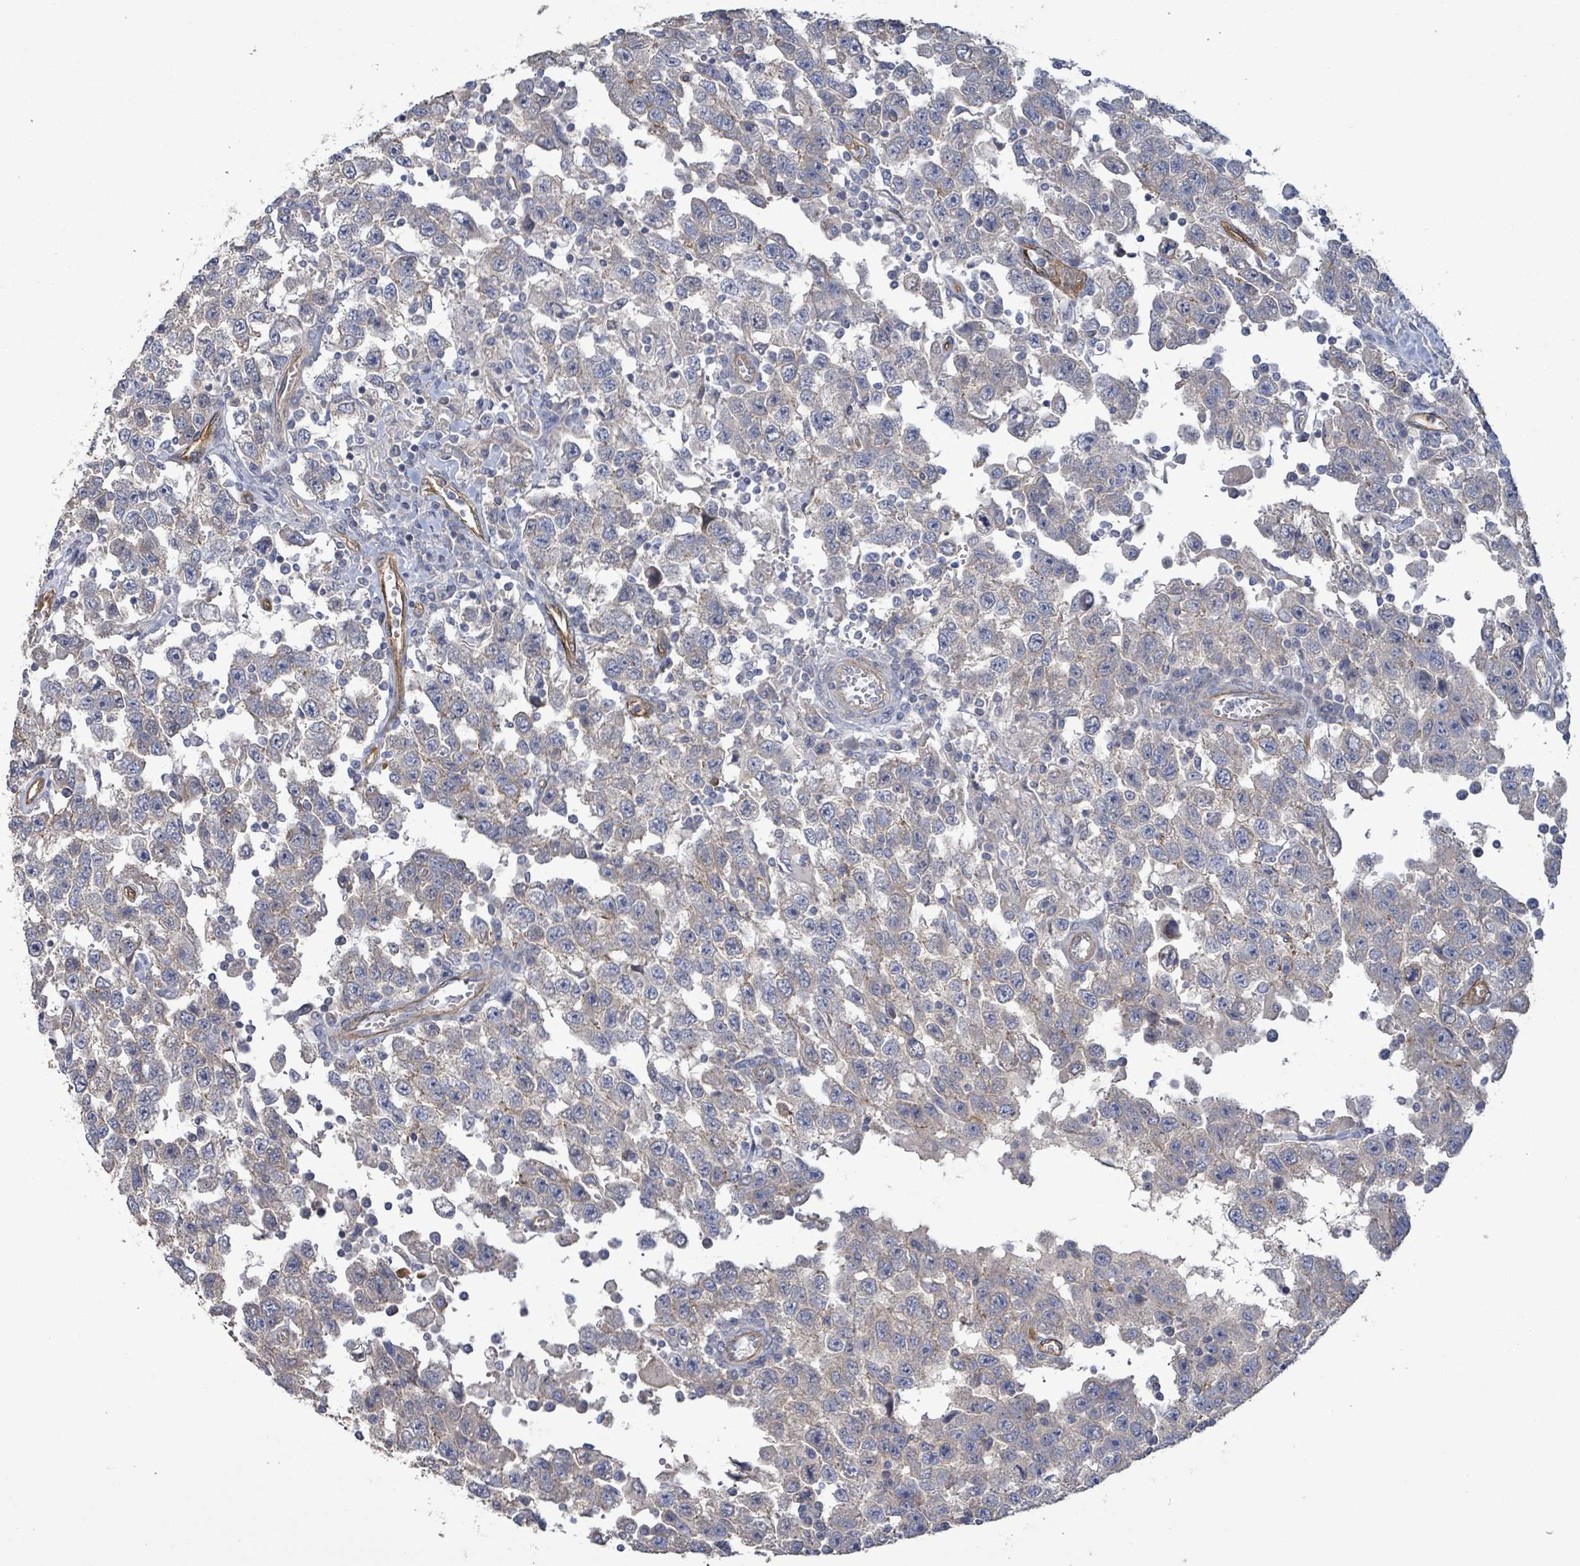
{"staining": {"intensity": "negative", "quantity": "none", "location": "none"}, "tissue": "testis cancer", "cell_type": "Tumor cells", "image_type": "cancer", "snomed": [{"axis": "morphology", "description": "Seminoma, NOS"}, {"axis": "topography", "description": "Testis"}], "caption": "High power microscopy histopathology image of an immunohistochemistry (IHC) micrograph of seminoma (testis), revealing no significant positivity in tumor cells.", "gene": "KANK3", "patient": {"sex": "male", "age": 41}}